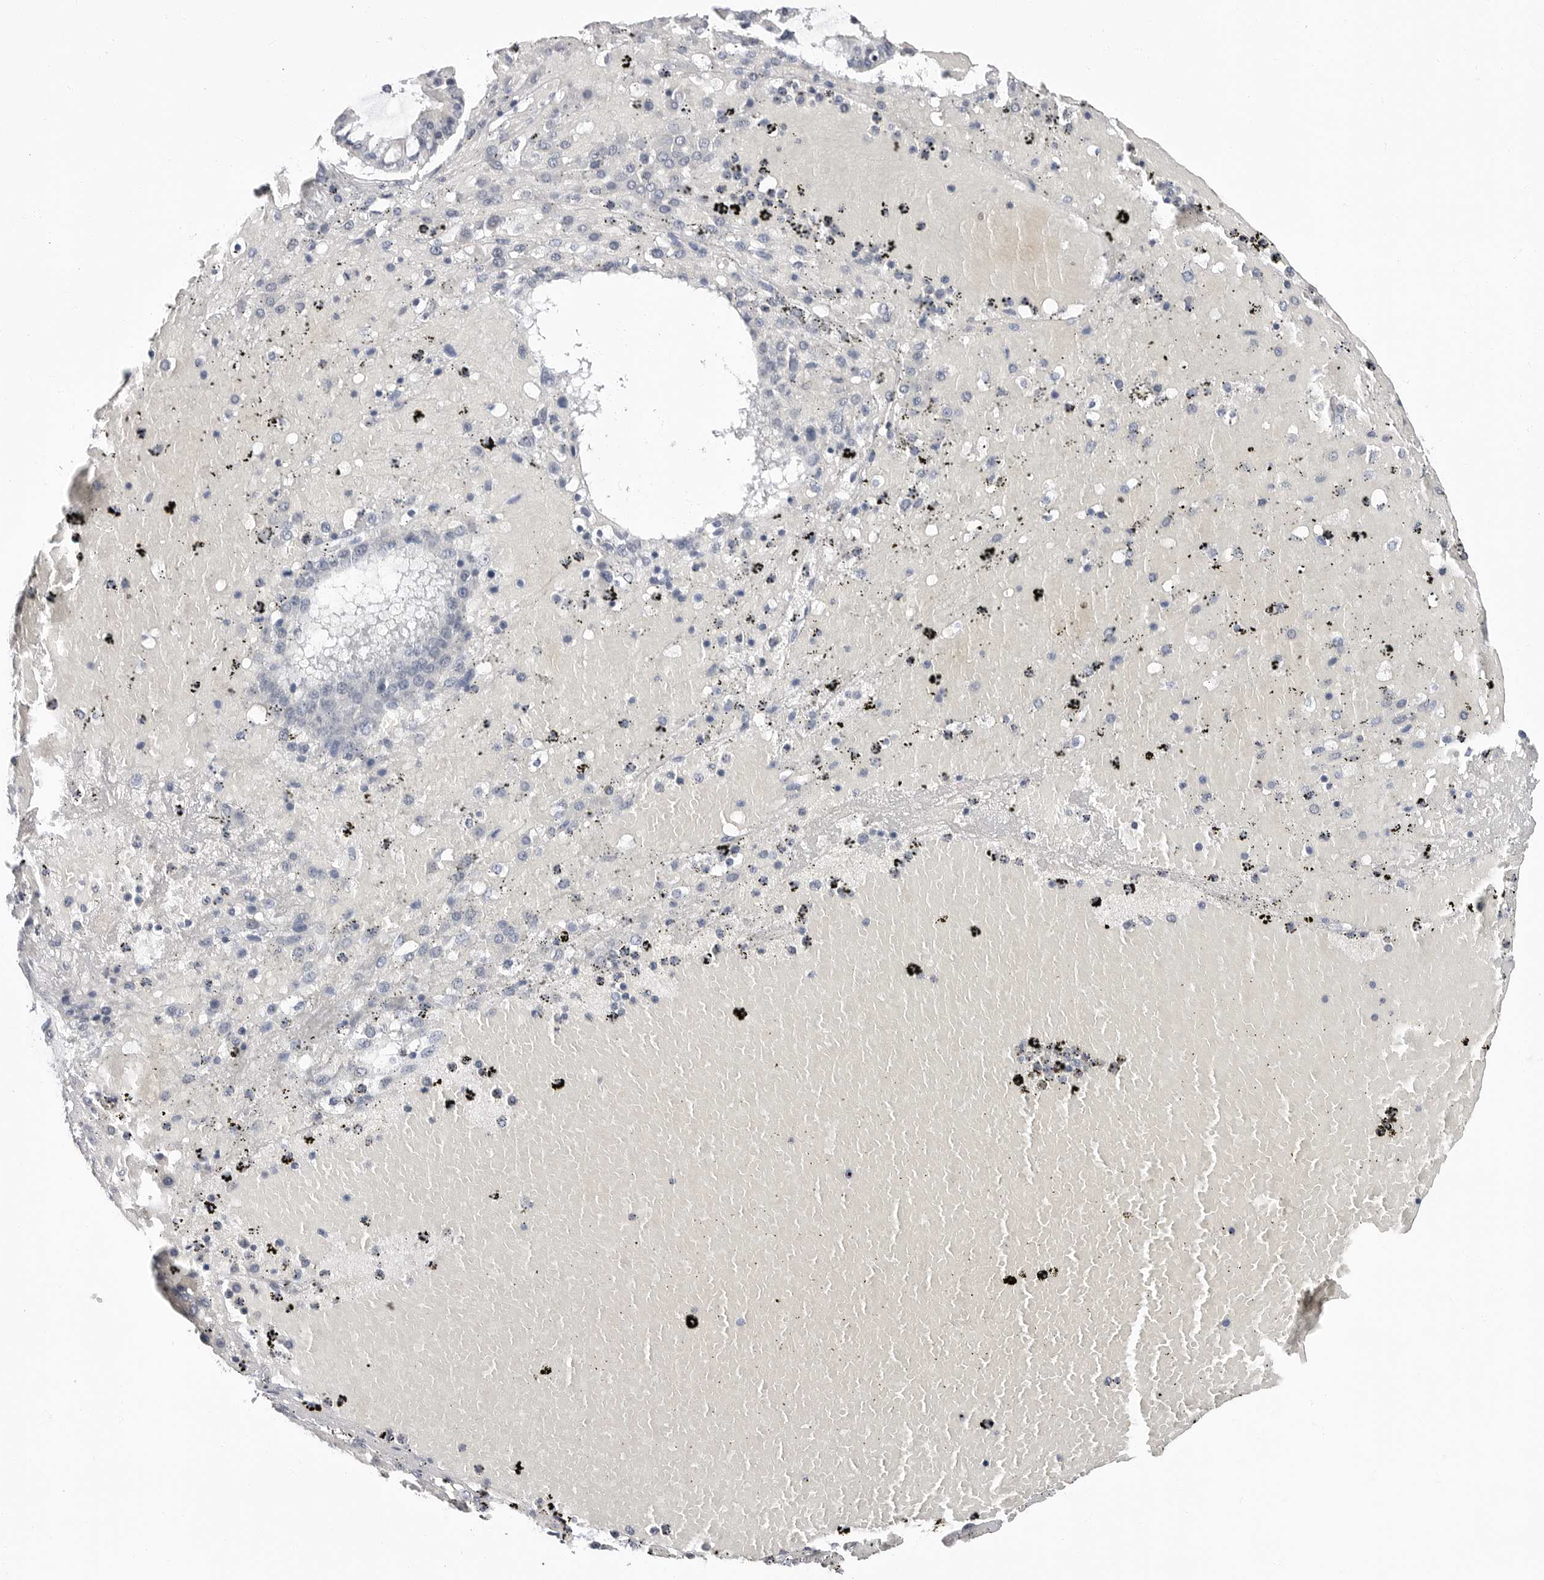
{"staining": {"intensity": "negative", "quantity": "none", "location": "none"}, "tissue": "ovarian cancer", "cell_type": "Tumor cells", "image_type": "cancer", "snomed": [{"axis": "morphology", "description": "Cystadenocarcinoma, mucinous, NOS"}, {"axis": "topography", "description": "Ovary"}], "caption": "Photomicrograph shows no significant protein expression in tumor cells of ovarian mucinous cystadenocarcinoma.", "gene": "ERICH3", "patient": {"sex": "female", "age": 73}}